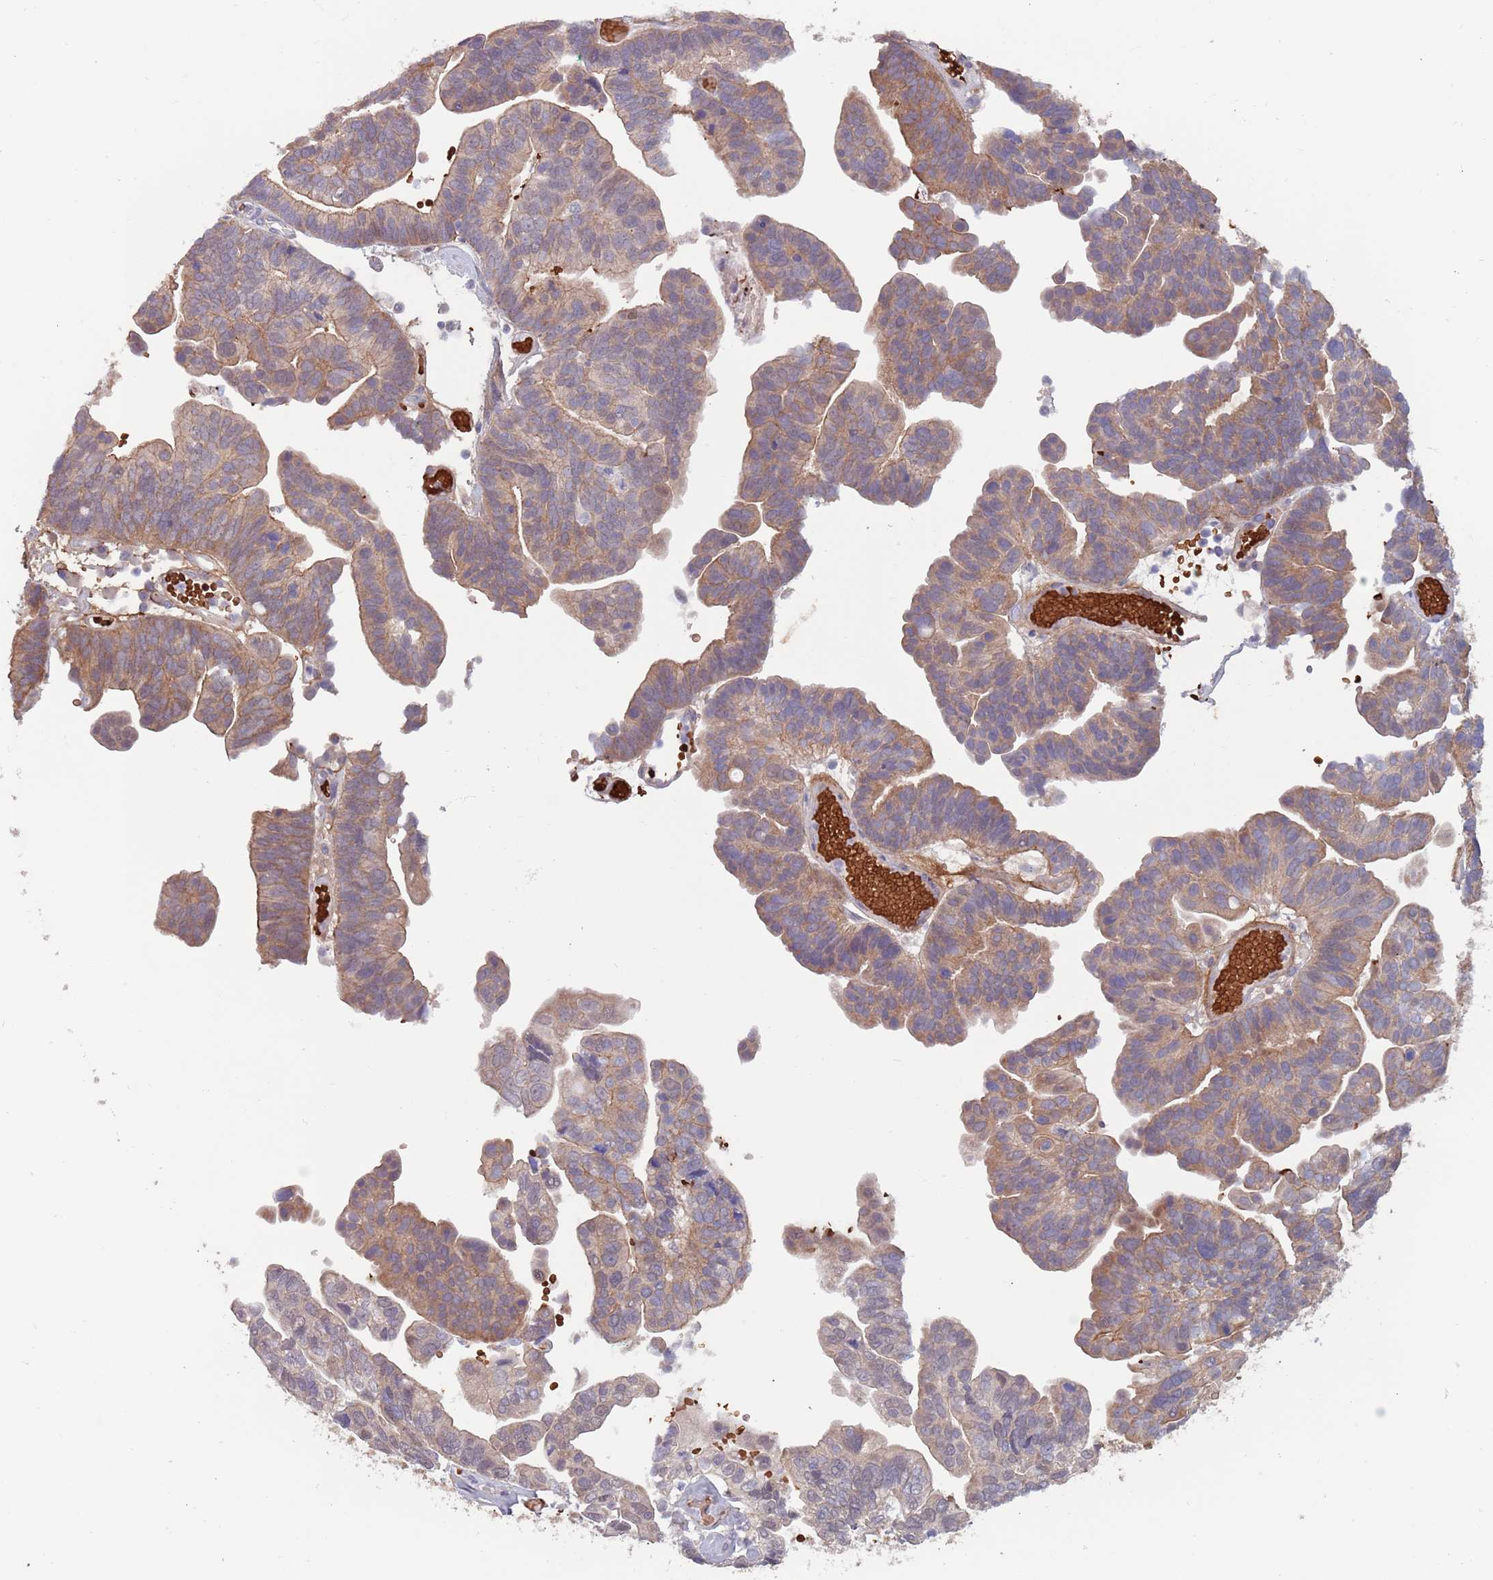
{"staining": {"intensity": "moderate", "quantity": "25%-75%", "location": "cytoplasmic/membranous"}, "tissue": "ovarian cancer", "cell_type": "Tumor cells", "image_type": "cancer", "snomed": [{"axis": "morphology", "description": "Cystadenocarcinoma, serous, NOS"}, {"axis": "topography", "description": "Ovary"}], "caption": "Human ovarian cancer (serous cystadenocarcinoma) stained for a protein (brown) displays moderate cytoplasmic/membranous positive positivity in approximately 25%-75% of tumor cells.", "gene": "CLNS1A", "patient": {"sex": "female", "age": 56}}